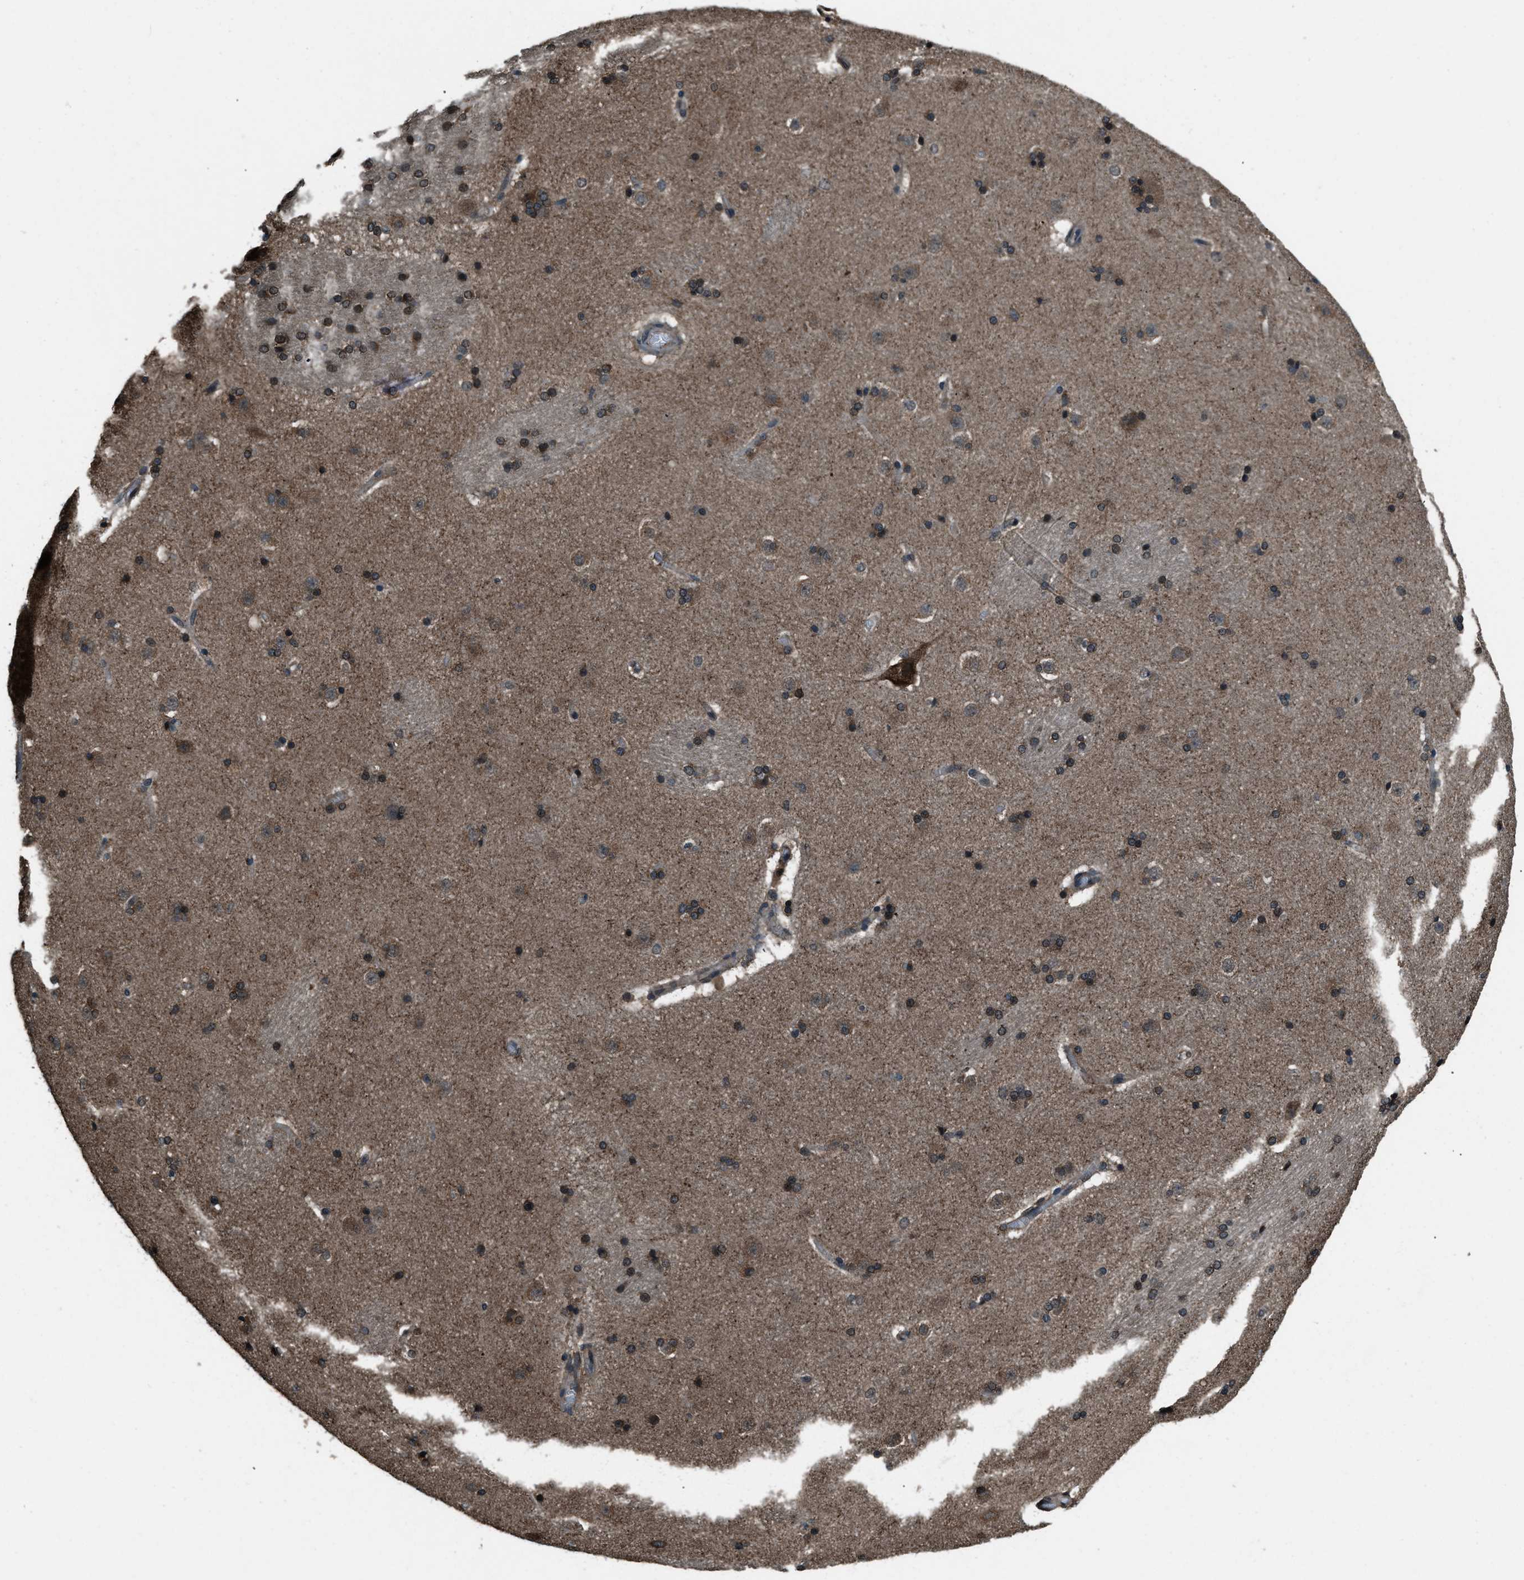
{"staining": {"intensity": "moderate", "quantity": "<25%", "location": "cytoplasmic/membranous"}, "tissue": "caudate", "cell_type": "Glial cells", "image_type": "normal", "snomed": [{"axis": "morphology", "description": "Normal tissue, NOS"}, {"axis": "topography", "description": "Lateral ventricle wall"}], "caption": "The micrograph demonstrates immunohistochemical staining of benign caudate. There is moderate cytoplasmic/membranous expression is present in about <25% of glial cells.", "gene": "TRIM4", "patient": {"sex": "female", "age": 19}}